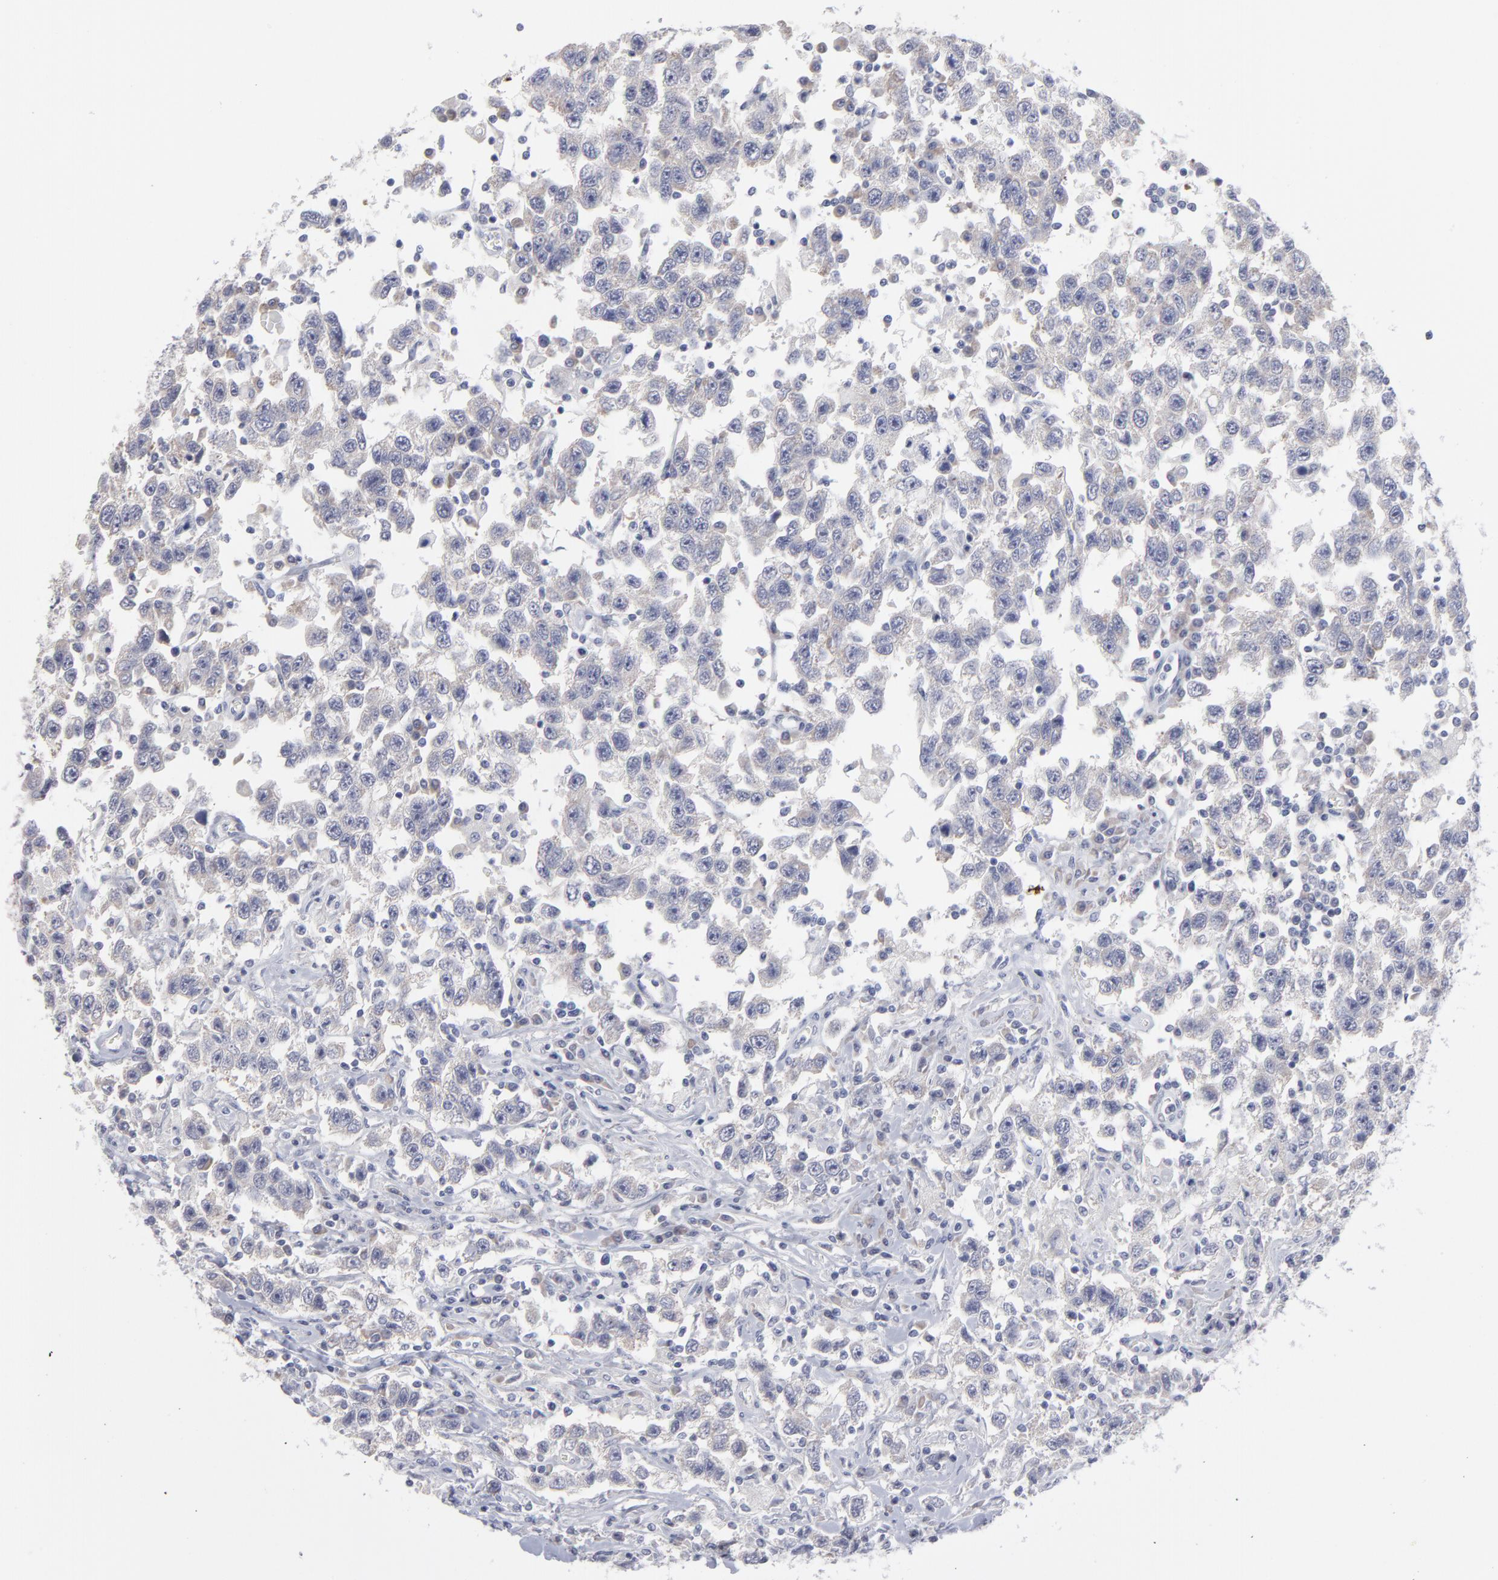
{"staining": {"intensity": "negative", "quantity": "none", "location": "none"}, "tissue": "testis cancer", "cell_type": "Tumor cells", "image_type": "cancer", "snomed": [{"axis": "morphology", "description": "Seminoma, NOS"}, {"axis": "topography", "description": "Testis"}], "caption": "Tumor cells are negative for brown protein staining in testis seminoma.", "gene": "RPS24", "patient": {"sex": "male", "age": 41}}